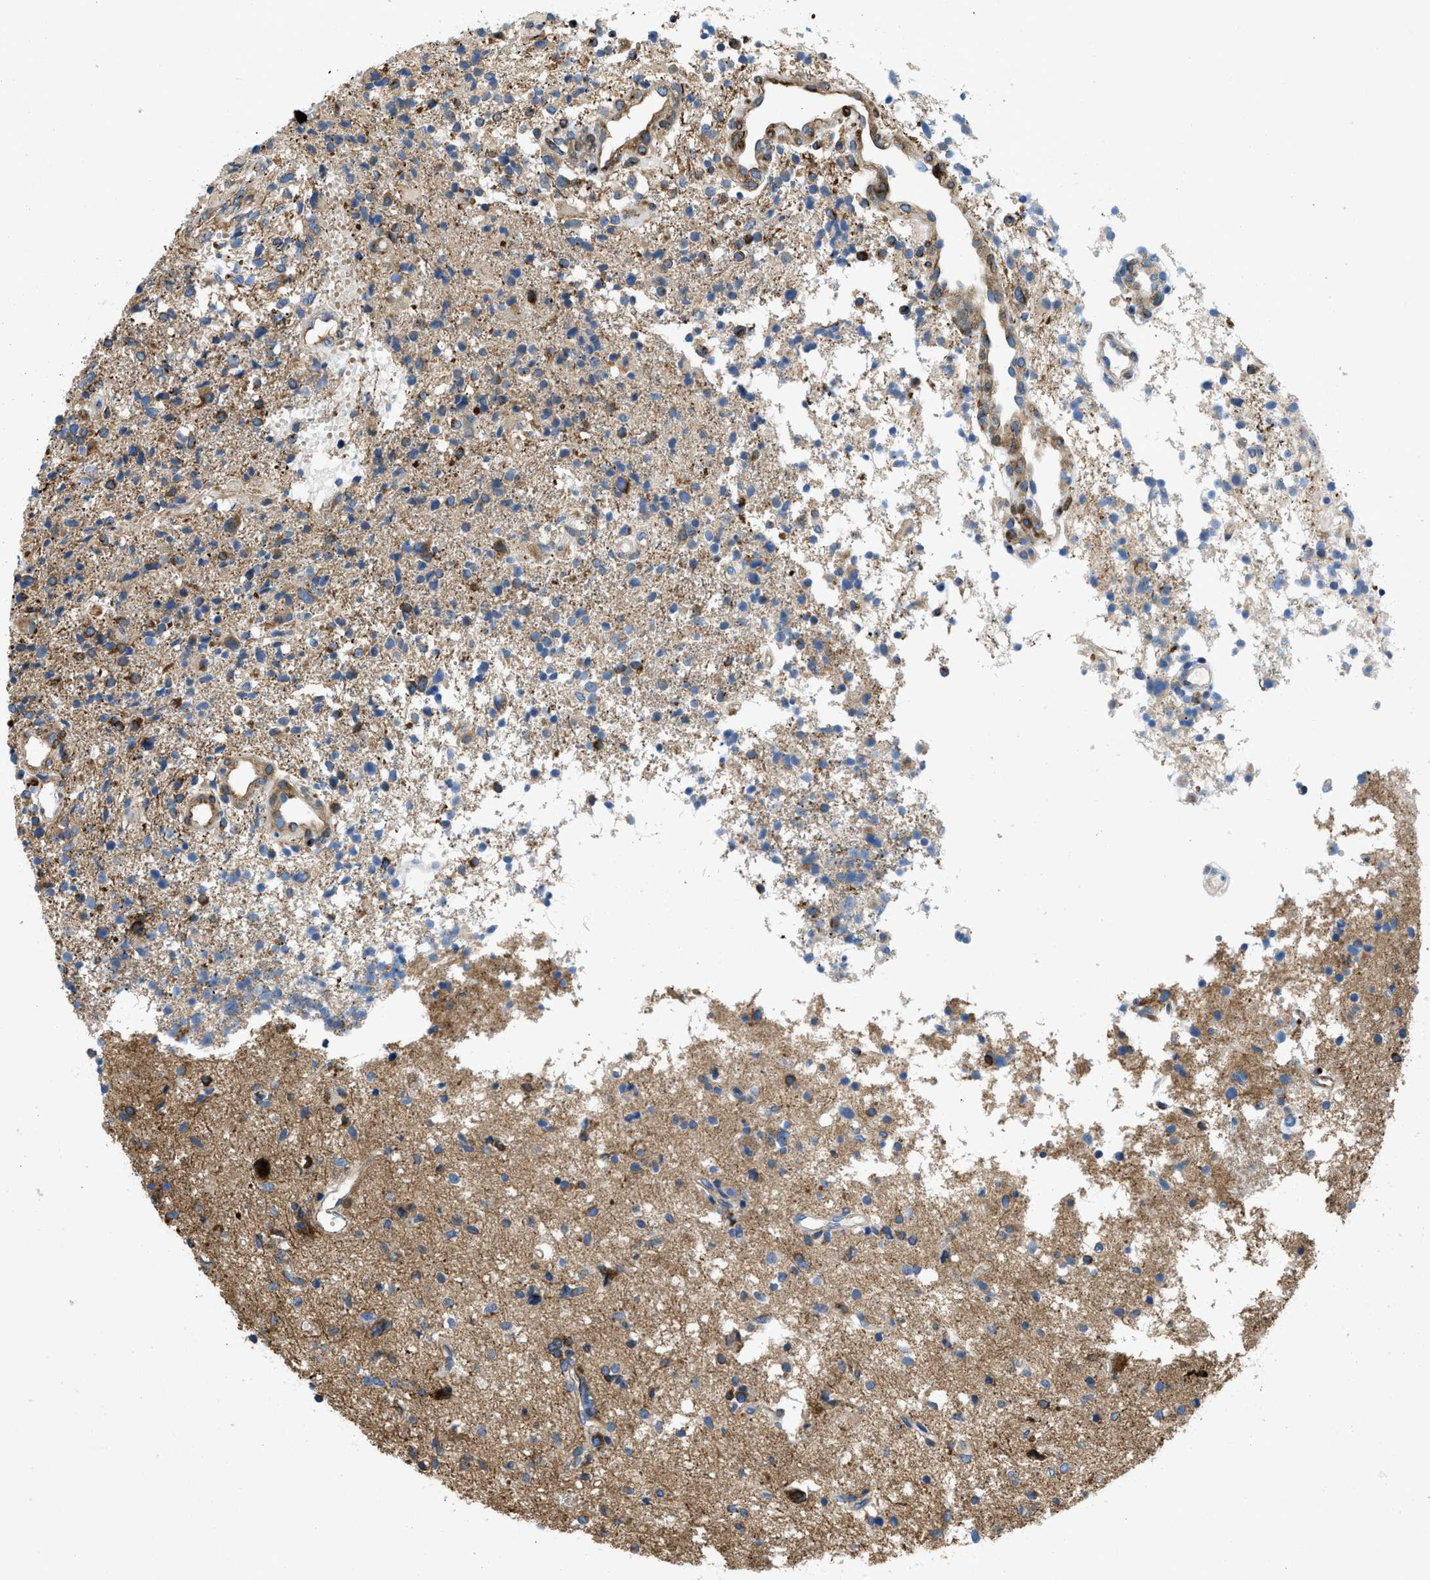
{"staining": {"intensity": "moderate", "quantity": "25%-75%", "location": "cytoplasmic/membranous"}, "tissue": "glioma", "cell_type": "Tumor cells", "image_type": "cancer", "snomed": [{"axis": "morphology", "description": "Glioma, malignant, High grade"}, {"axis": "topography", "description": "Brain"}], "caption": "High-power microscopy captured an immunohistochemistry histopathology image of high-grade glioma (malignant), revealing moderate cytoplasmic/membranous expression in approximately 25%-75% of tumor cells.", "gene": "TMEM248", "patient": {"sex": "female", "age": 59}}